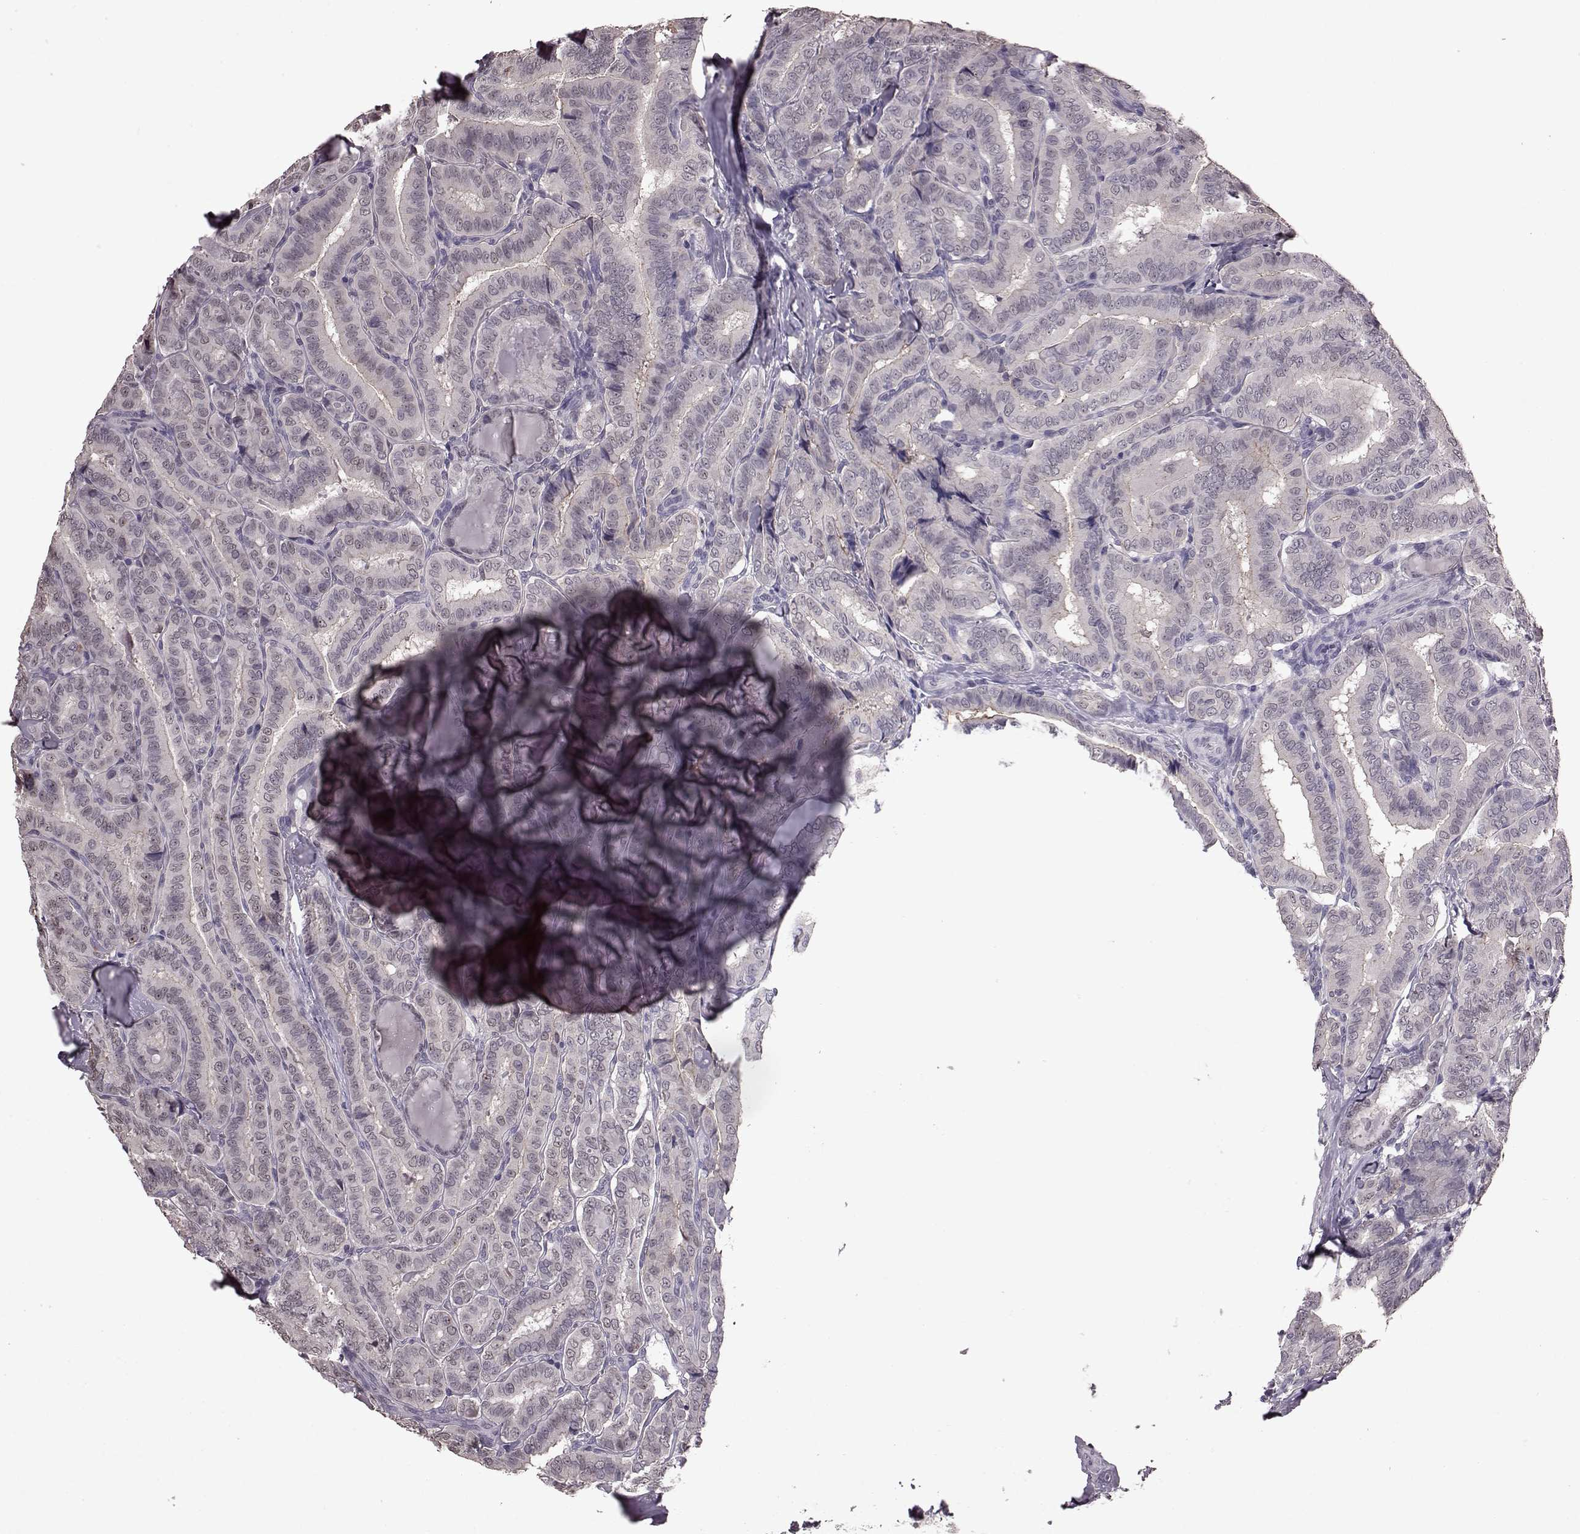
{"staining": {"intensity": "negative", "quantity": "none", "location": "none"}, "tissue": "thyroid cancer", "cell_type": "Tumor cells", "image_type": "cancer", "snomed": [{"axis": "morphology", "description": "Papillary adenocarcinoma, NOS"}, {"axis": "morphology", "description": "Papillary adenoma metastatic"}, {"axis": "topography", "description": "Thyroid gland"}], "caption": "Immunohistochemical staining of human thyroid cancer (papillary adenoma metastatic) demonstrates no significant expression in tumor cells.", "gene": "TSKS", "patient": {"sex": "female", "age": 50}}